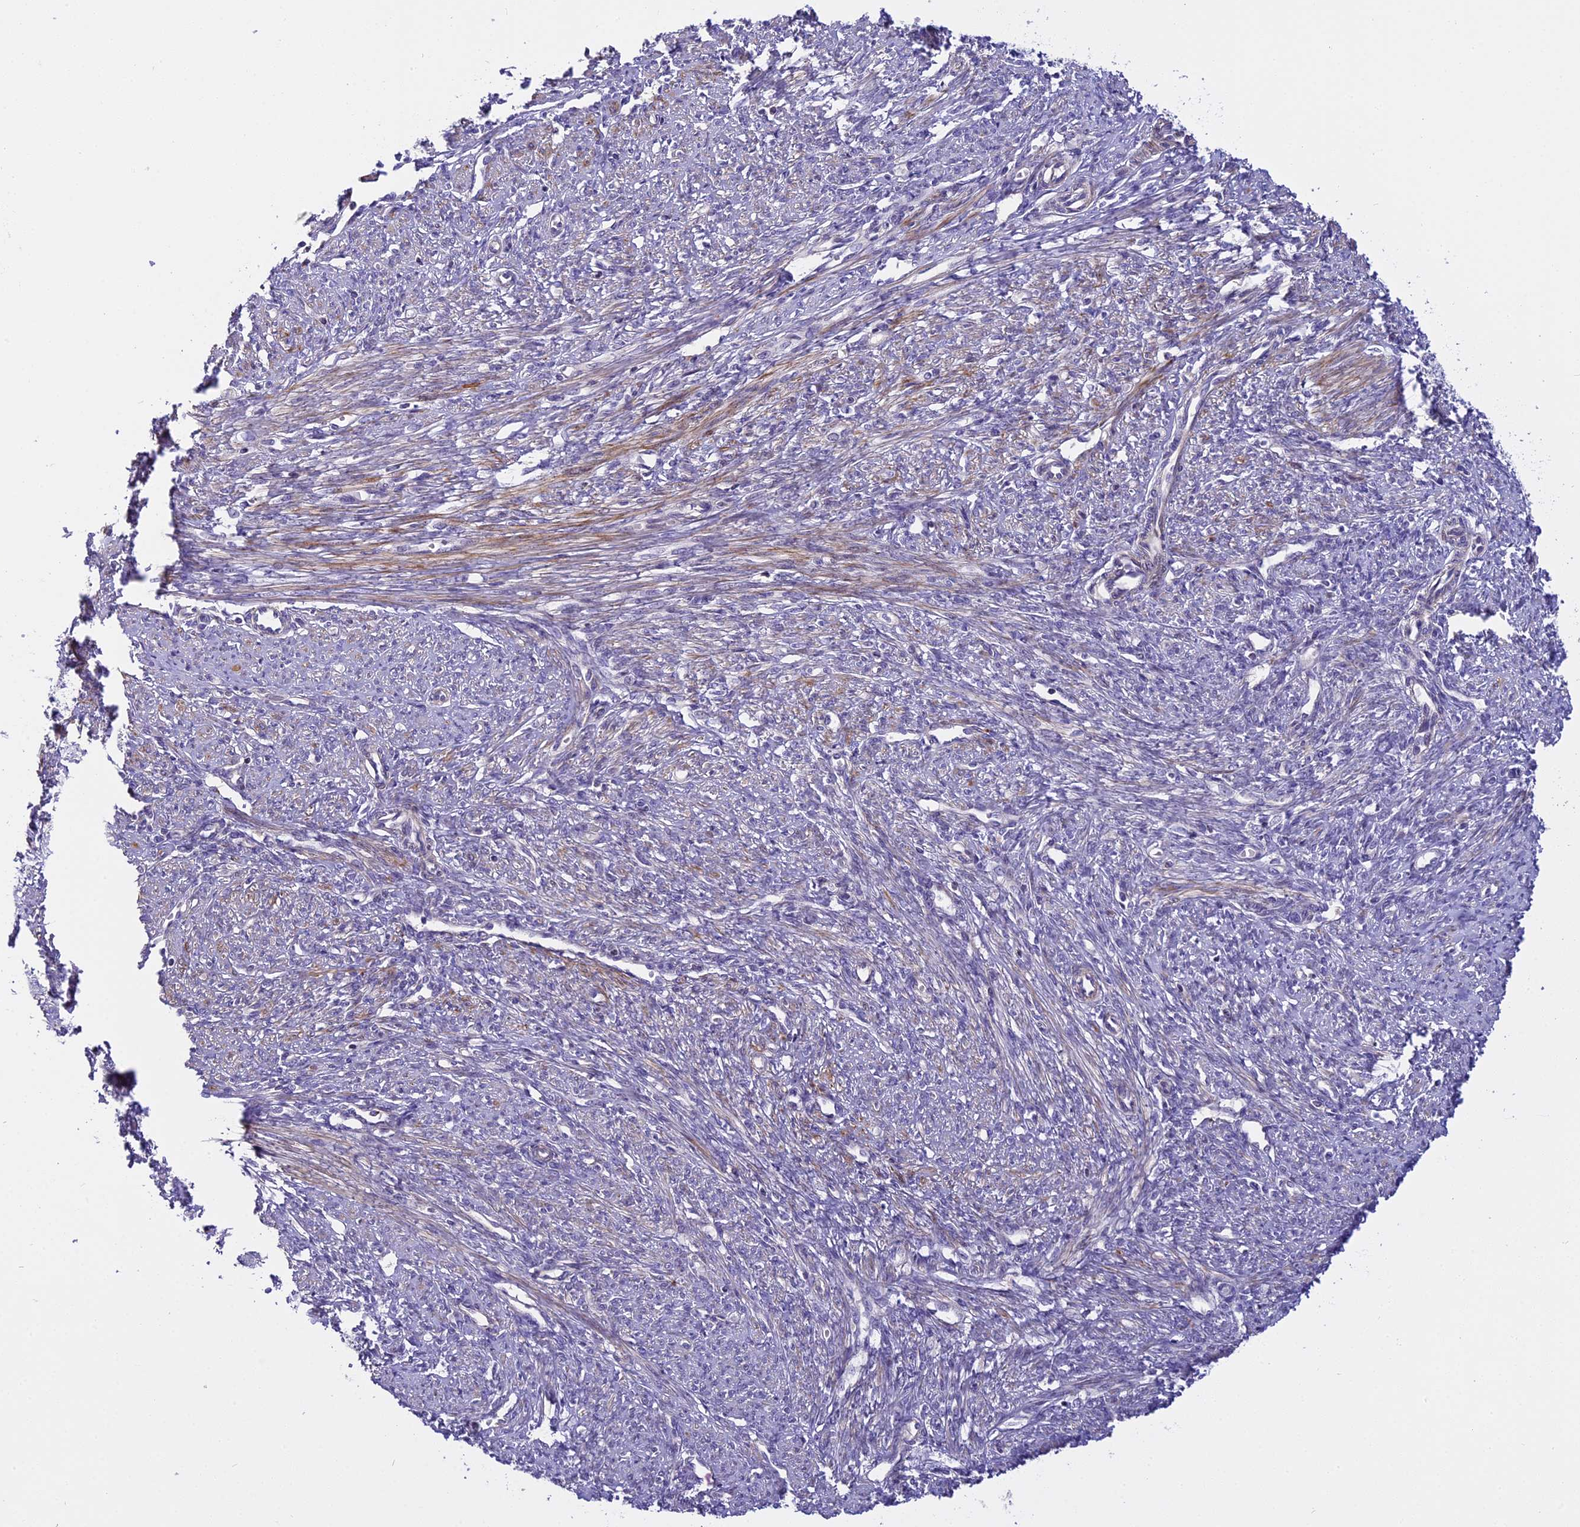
{"staining": {"intensity": "moderate", "quantity": "25%-75%", "location": "cytoplasmic/membranous"}, "tissue": "smooth muscle", "cell_type": "Smooth muscle cells", "image_type": "normal", "snomed": [{"axis": "morphology", "description": "Normal tissue, NOS"}, {"axis": "topography", "description": "Smooth muscle"}, {"axis": "topography", "description": "Uterus"}], "caption": "Smooth muscle cells reveal medium levels of moderate cytoplasmic/membranous positivity in about 25%-75% of cells in unremarkable human smooth muscle.", "gene": "FAM98C", "patient": {"sex": "female", "age": 59}}